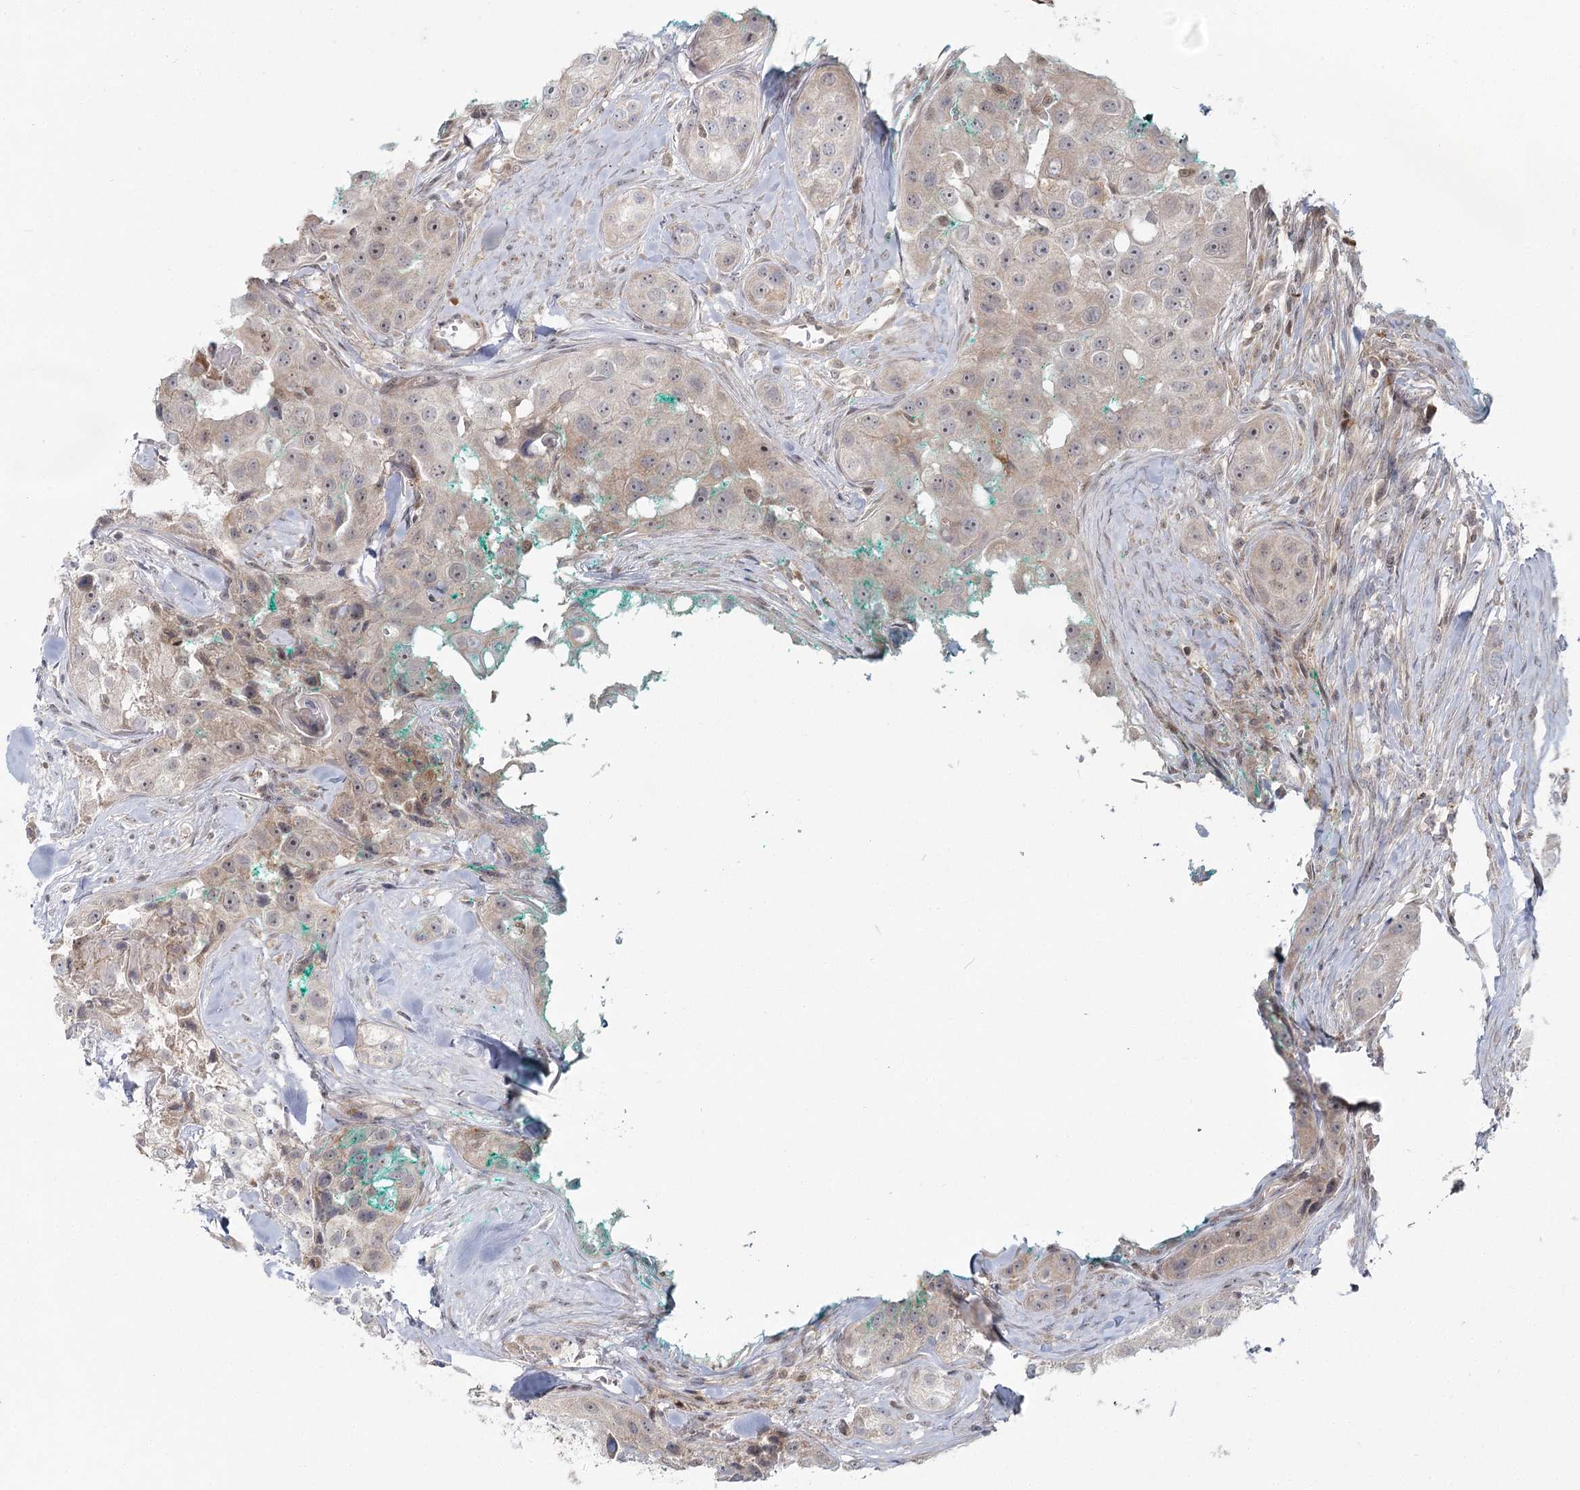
{"staining": {"intensity": "negative", "quantity": "none", "location": "none"}, "tissue": "head and neck cancer", "cell_type": "Tumor cells", "image_type": "cancer", "snomed": [{"axis": "morphology", "description": "Normal tissue, NOS"}, {"axis": "morphology", "description": "Squamous cell carcinoma, NOS"}, {"axis": "topography", "description": "Skeletal muscle"}, {"axis": "topography", "description": "Head-Neck"}], "caption": "Immunohistochemical staining of head and neck cancer reveals no significant staining in tumor cells.", "gene": "THNSL1", "patient": {"sex": "male", "age": 51}}